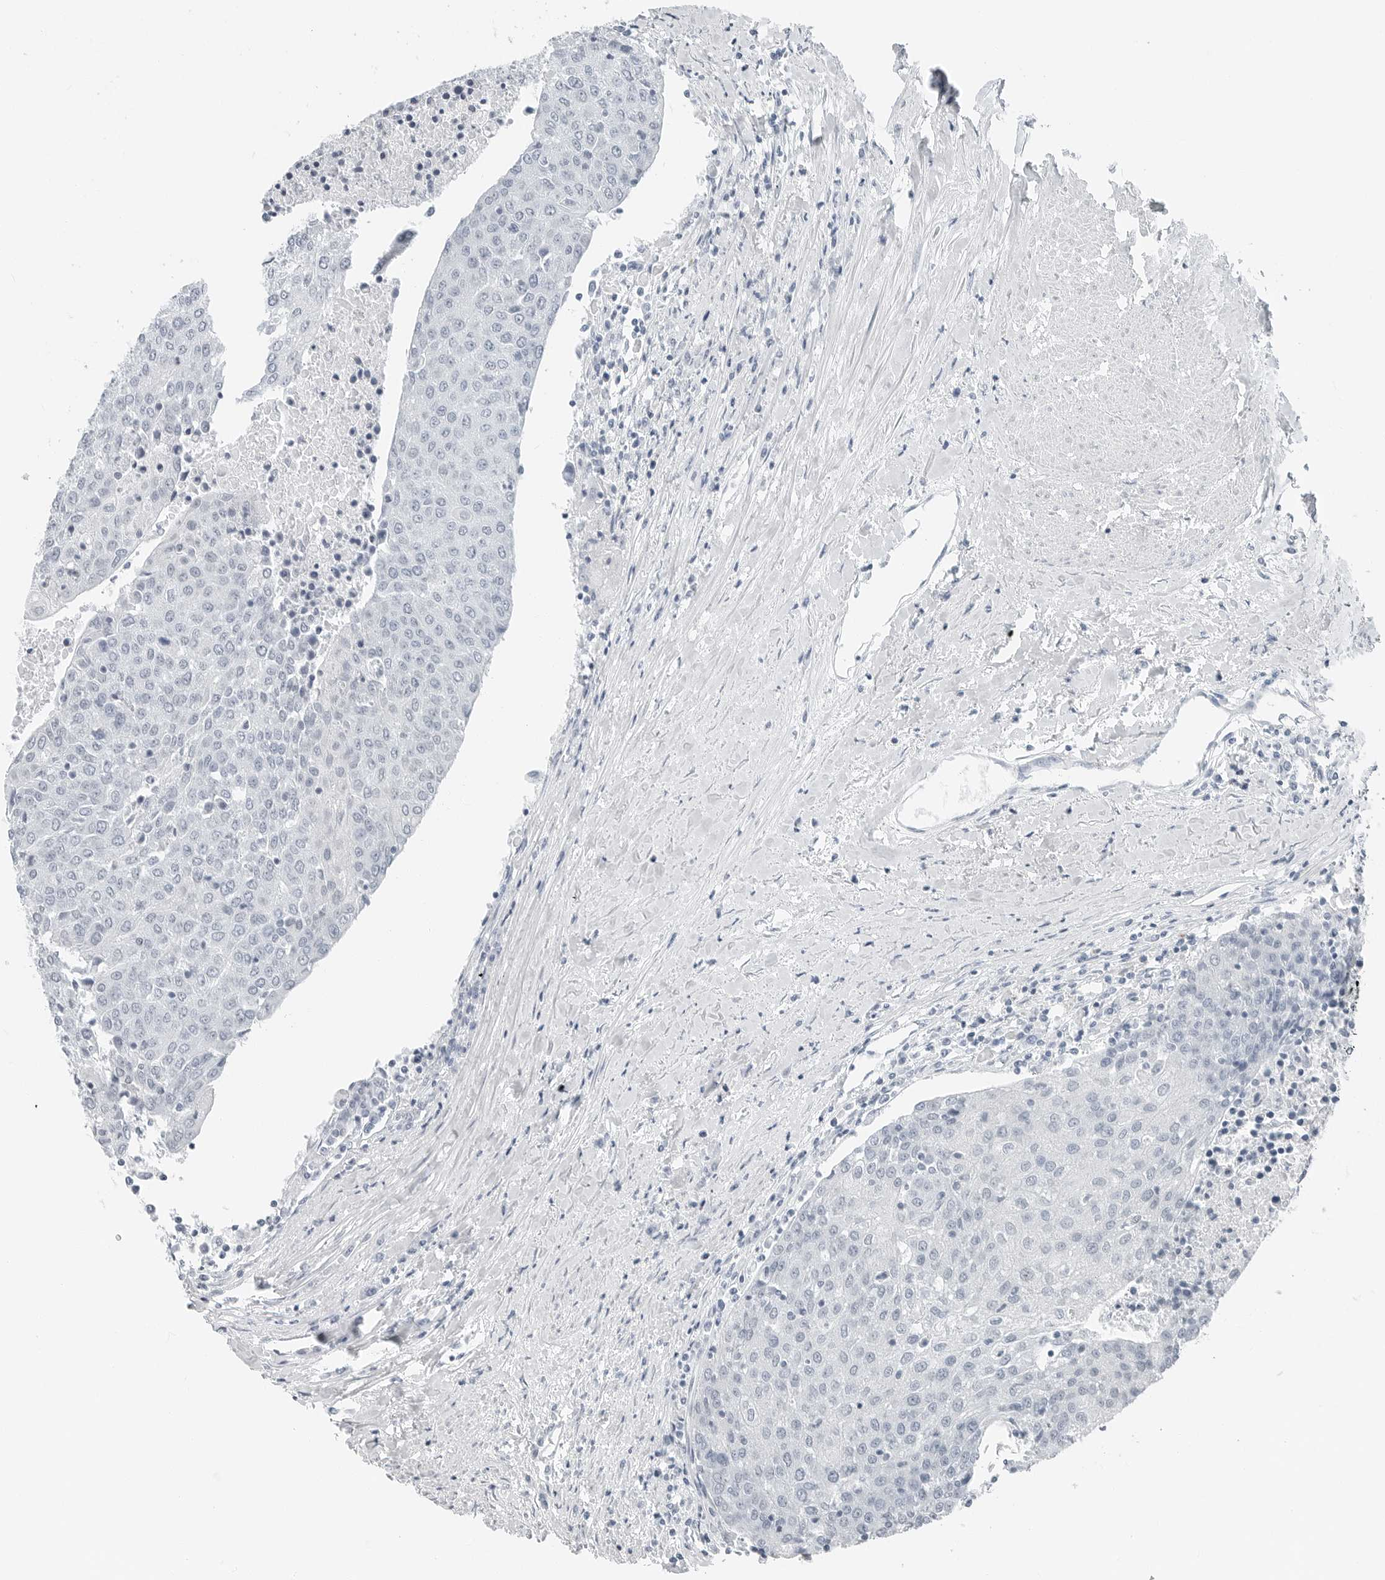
{"staining": {"intensity": "negative", "quantity": "none", "location": "none"}, "tissue": "urothelial cancer", "cell_type": "Tumor cells", "image_type": "cancer", "snomed": [{"axis": "morphology", "description": "Urothelial carcinoma, High grade"}, {"axis": "topography", "description": "Urinary bladder"}], "caption": "A high-resolution micrograph shows IHC staining of urothelial cancer, which exhibits no significant positivity in tumor cells.", "gene": "XIRP1", "patient": {"sex": "female", "age": 85}}